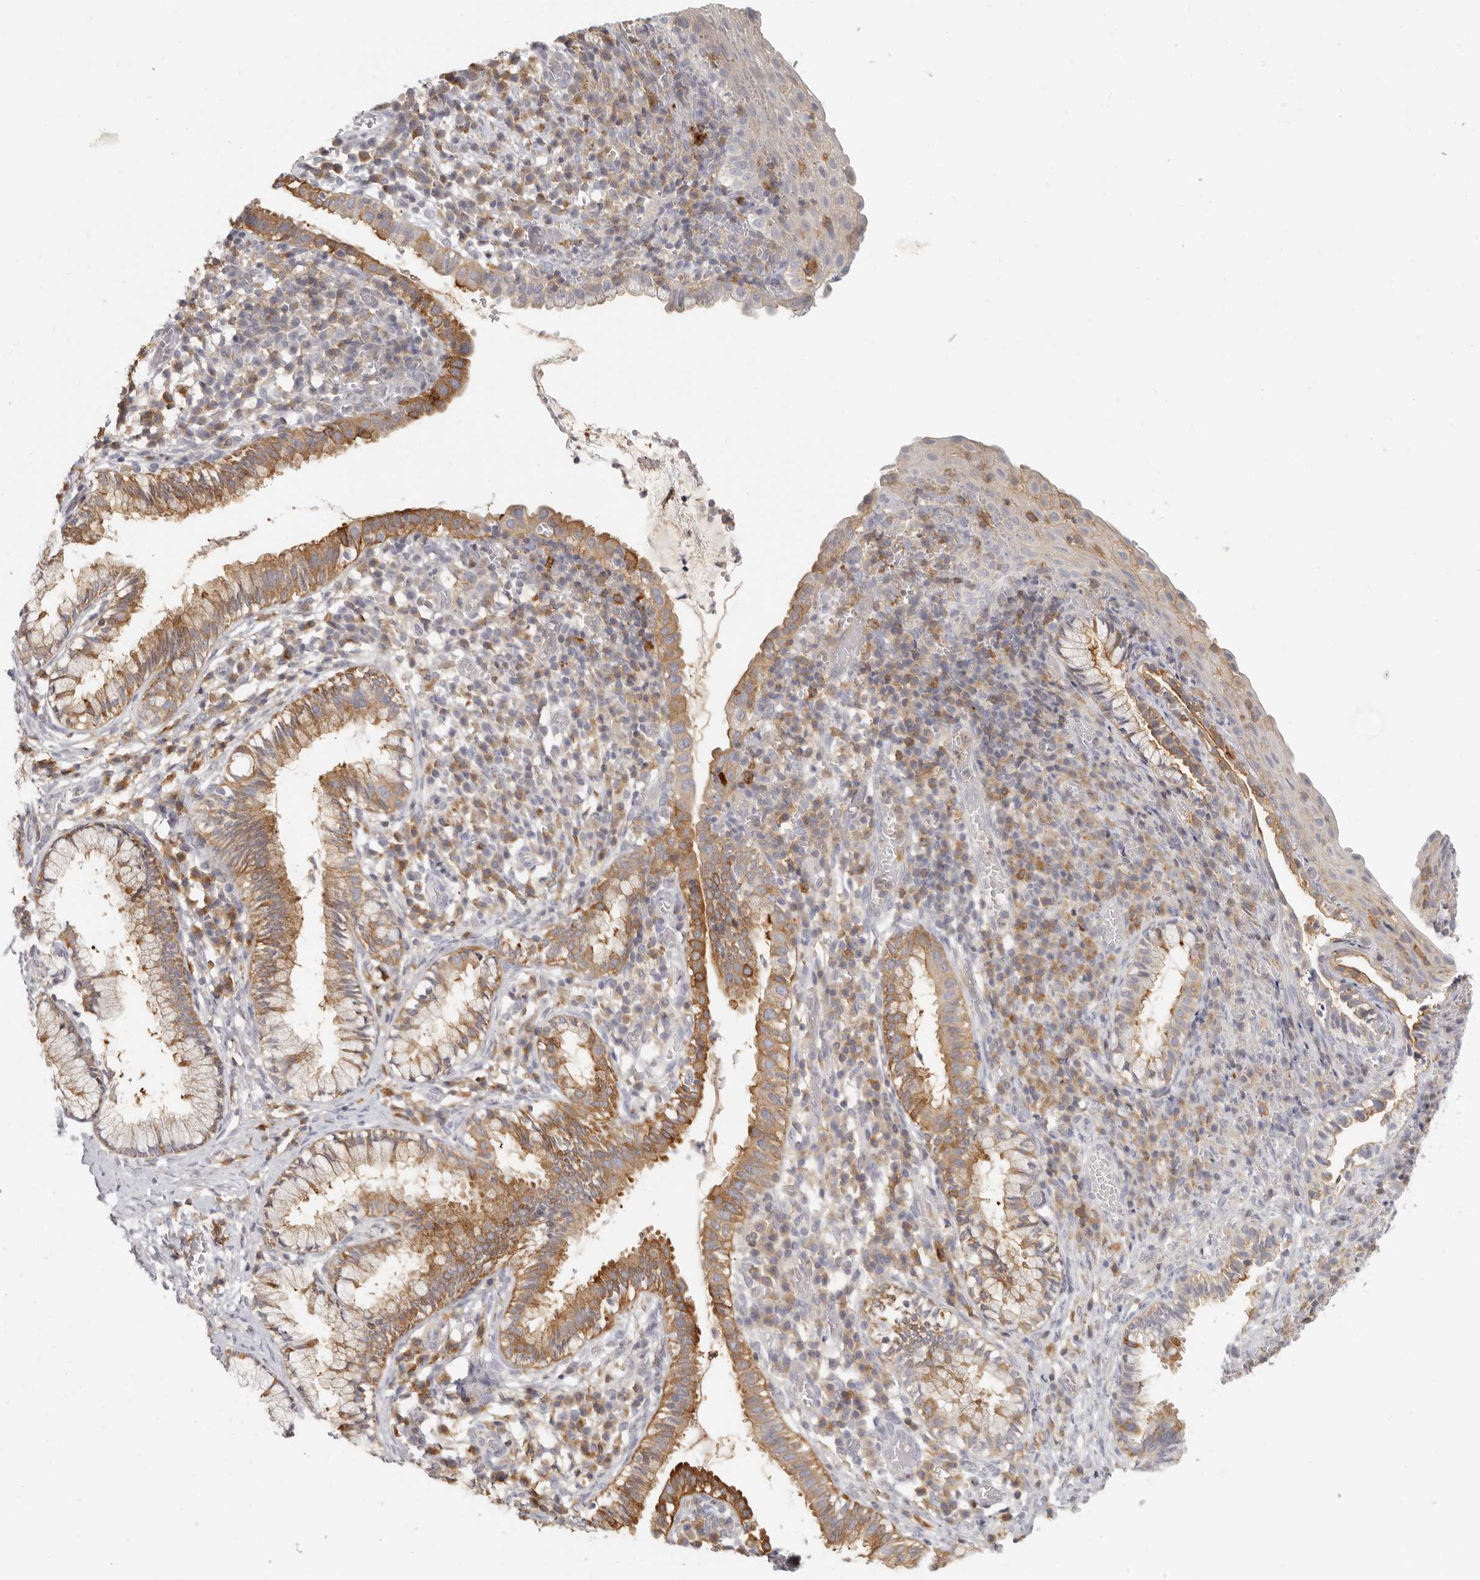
{"staining": {"intensity": "moderate", "quantity": "25%-75%", "location": "cytoplasmic/membranous"}, "tissue": "cervix", "cell_type": "Glandular cells", "image_type": "normal", "snomed": [{"axis": "morphology", "description": "Normal tissue, NOS"}, {"axis": "topography", "description": "Cervix"}], "caption": "Protein analysis of benign cervix demonstrates moderate cytoplasmic/membranous staining in approximately 25%-75% of glandular cells.", "gene": "NIBAN1", "patient": {"sex": "female", "age": 27}}